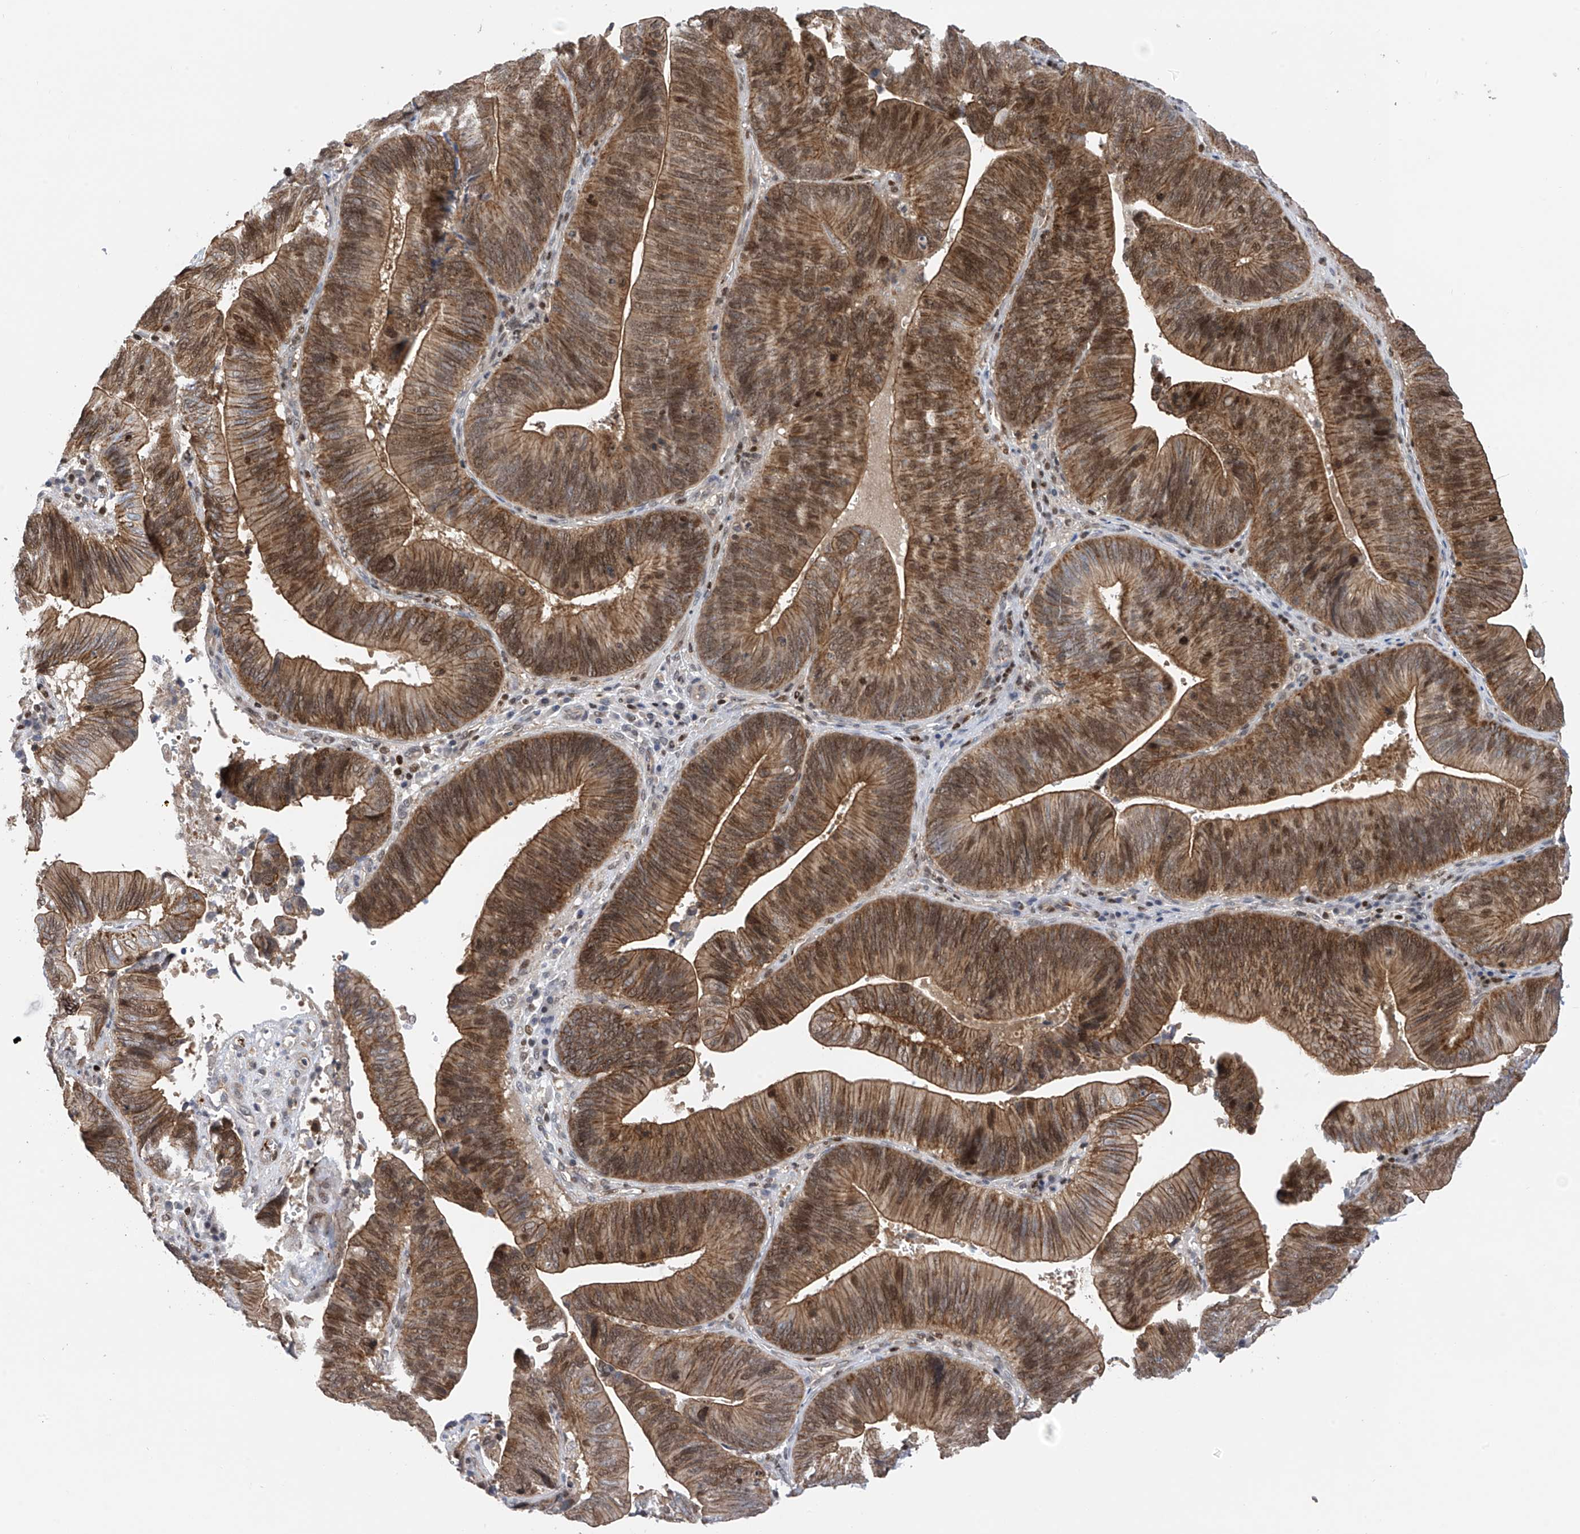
{"staining": {"intensity": "moderate", "quantity": ">75%", "location": "cytoplasmic/membranous,nuclear"}, "tissue": "pancreatic cancer", "cell_type": "Tumor cells", "image_type": "cancer", "snomed": [{"axis": "morphology", "description": "Adenocarcinoma, NOS"}, {"axis": "topography", "description": "Pancreas"}], "caption": "Protein expression analysis of pancreatic adenocarcinoma reveals moderate cytoplasmic/membranous and nuclear staining in about >75% of tumor cells. (Stains: DAB (3,3'-diaminobenzidine) in brown, nuclei in blue, Microscopy: brightfield microscopy at high magnification).", "gene": "DNAJC9", "patient": {"sex": "male", "age": 63}}